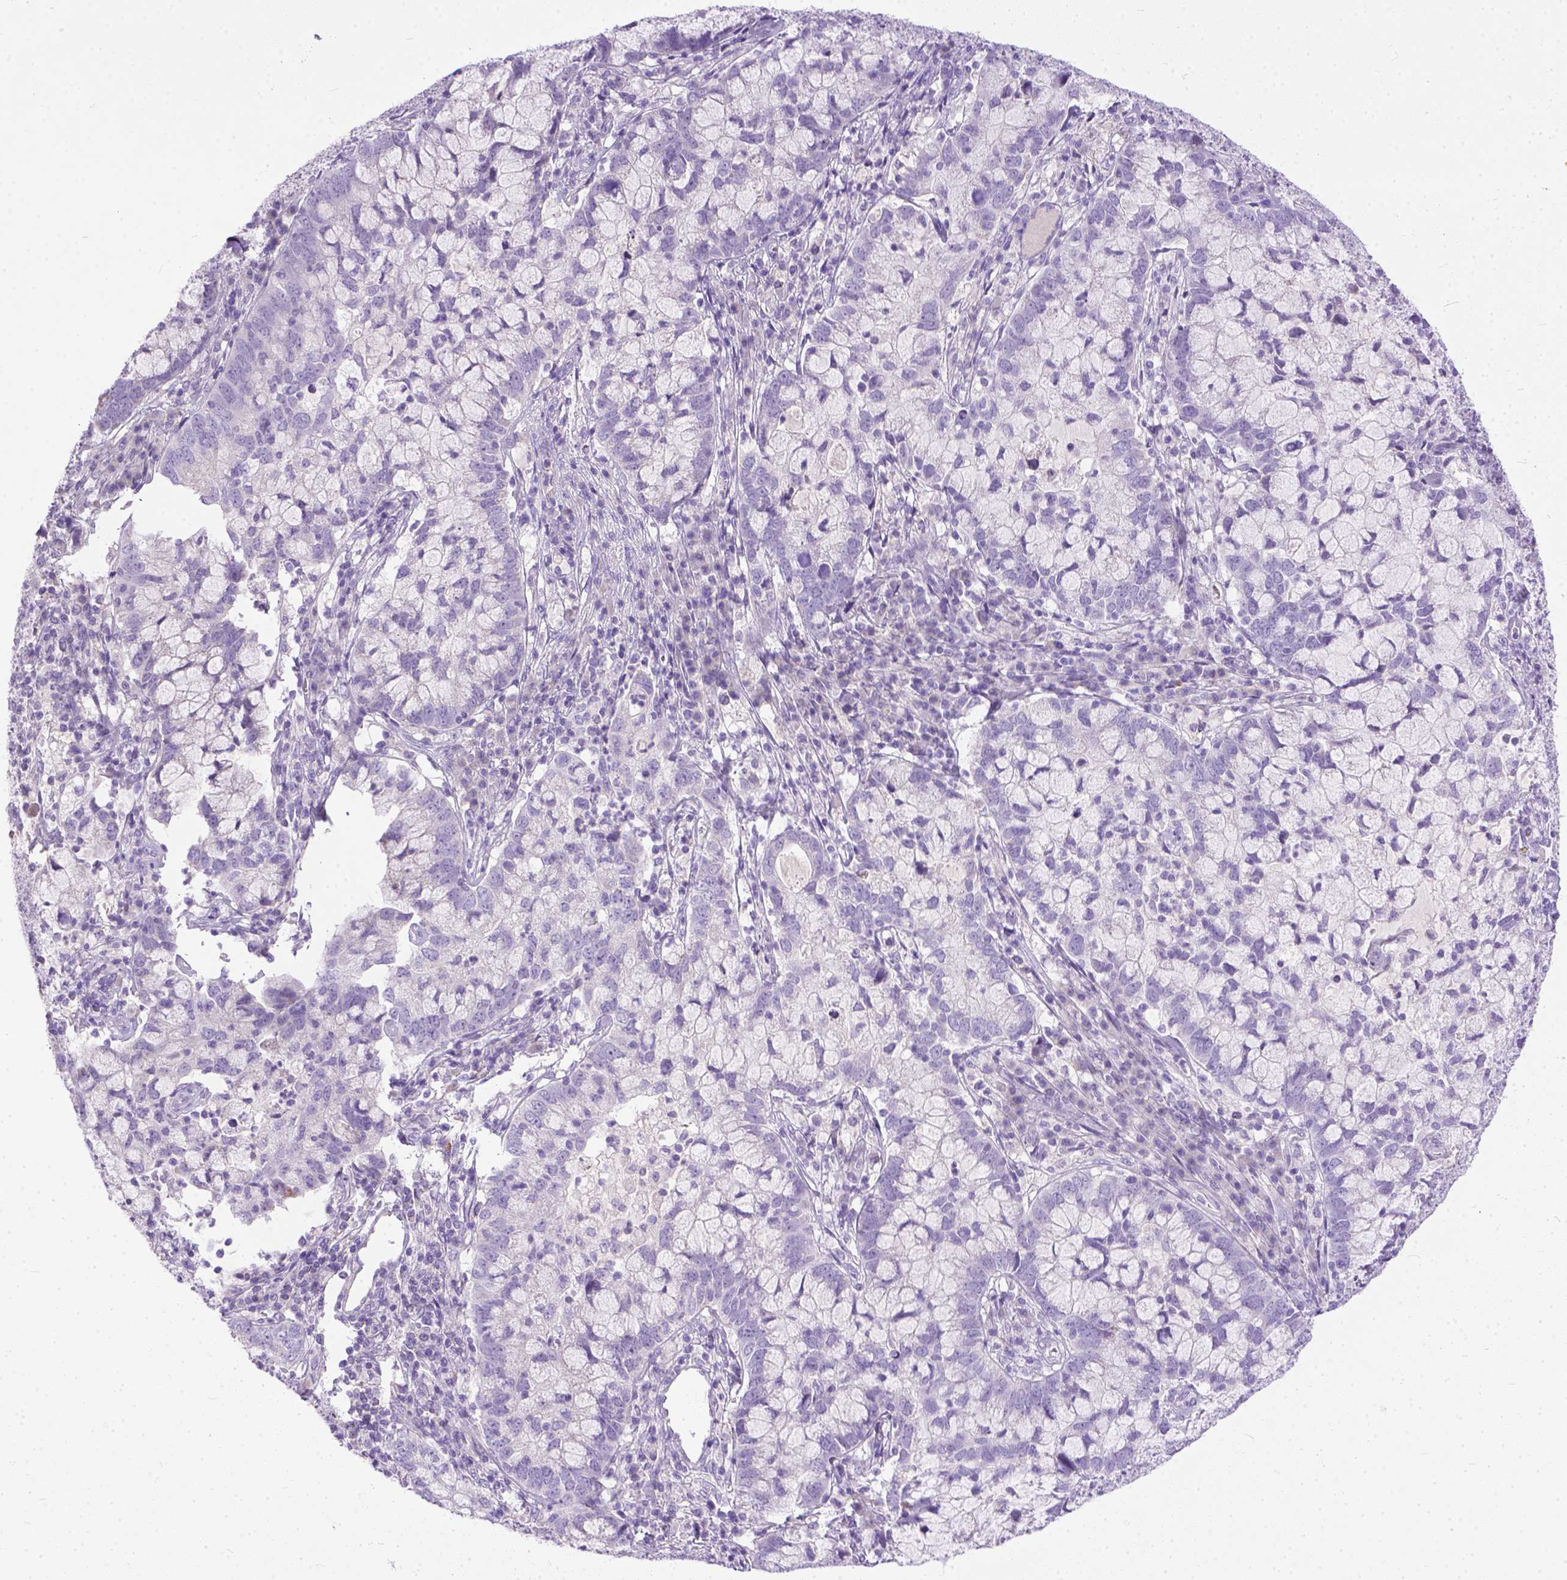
{"staining": {"intensity": "negative", "quantity": "none", "location": "none"}, "tissue": "cervical cancer", "cell_type": "Tumor cells", "image_type": "cancer", "snomed": [{"axis": "morphology", "description": "Adenocarcinoma, NOS"}, {"axis": "topography", "description": "Cervix"}], "caption": "Immunohistochemistry (IHC) of human cervical cancer reveals no staining in tumor cells.", "gene": "PLK5", "patient": {"sex": "female", "age": 40}}